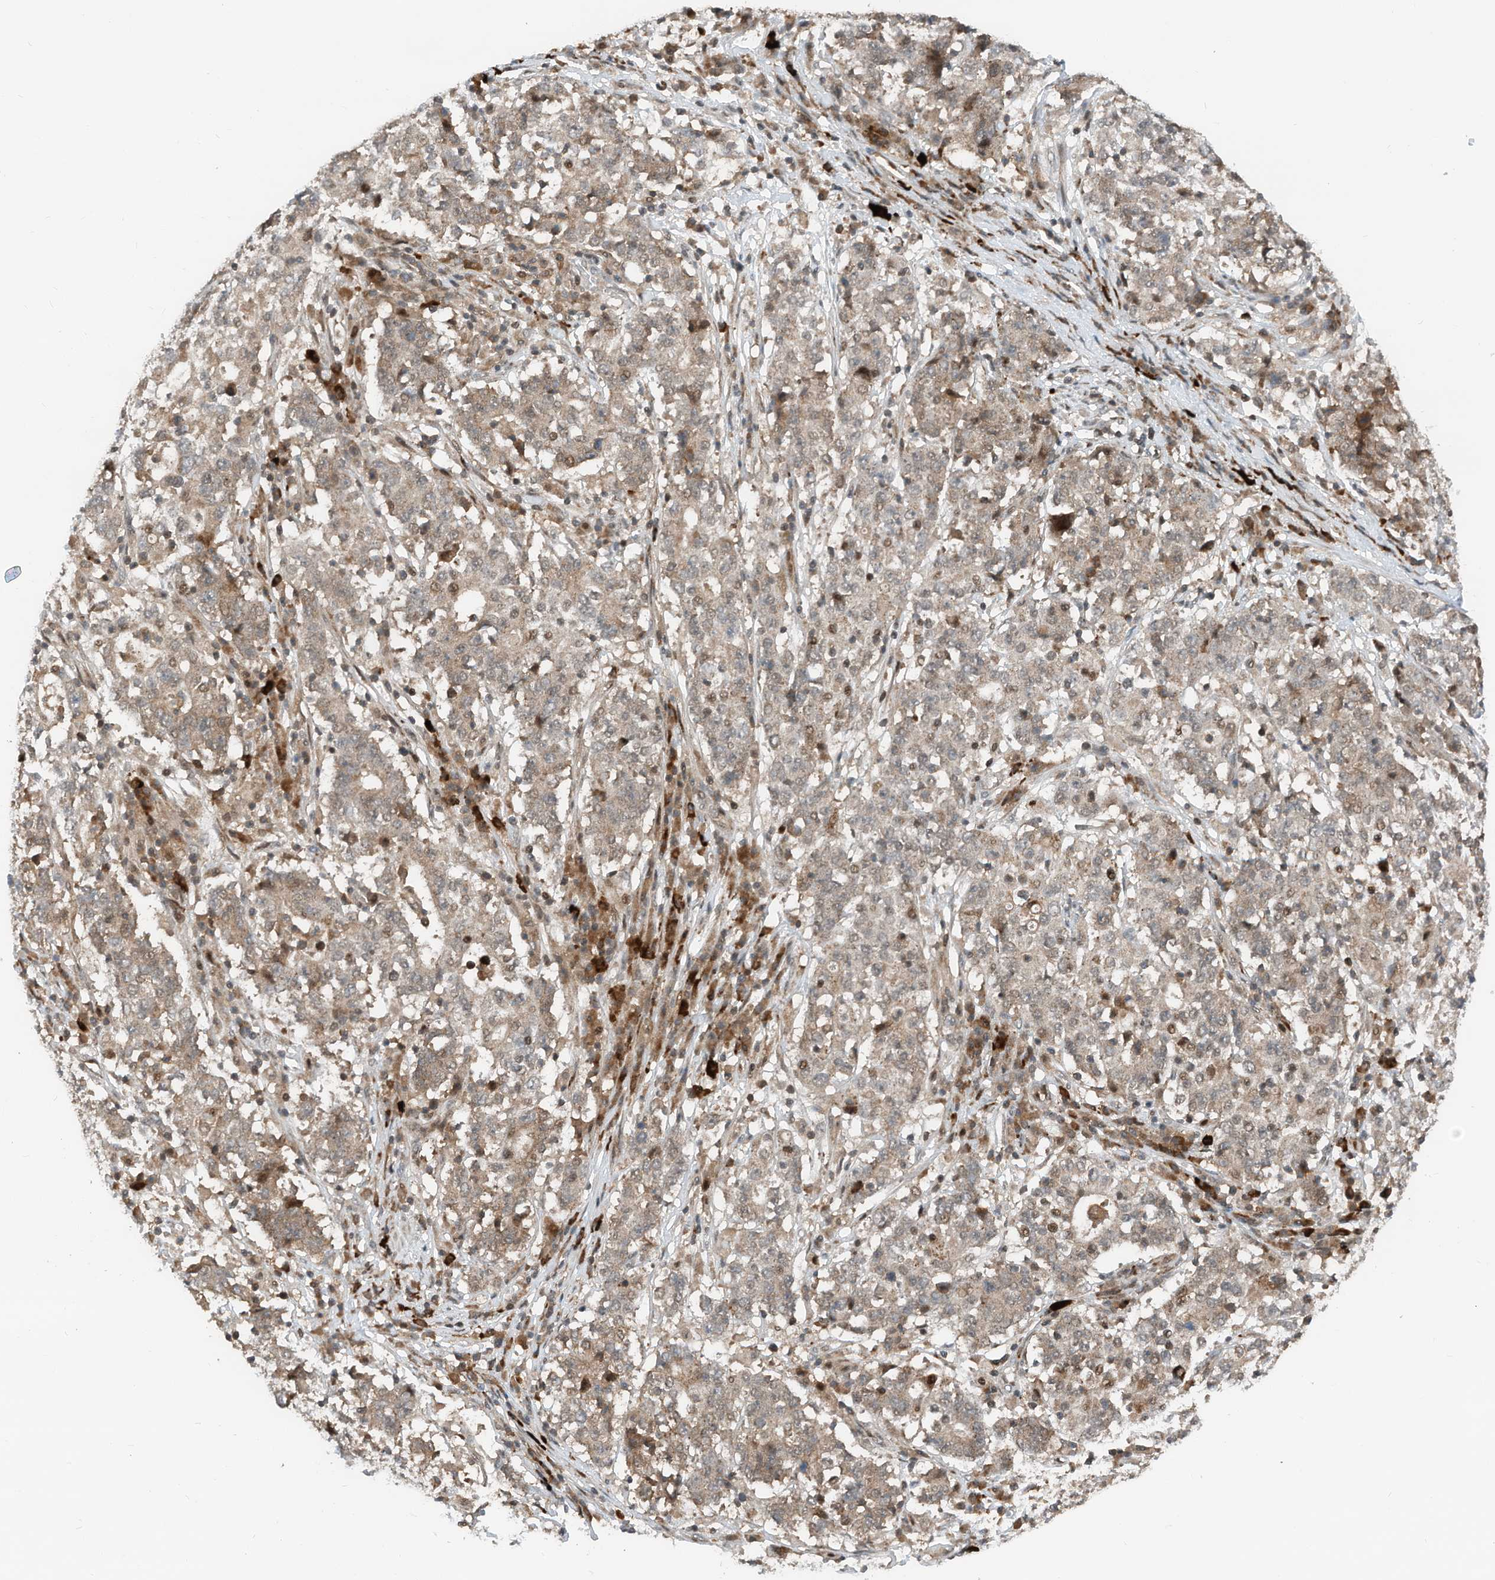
{"staining": {"intensity": "weak", "quantity": ">75%", "location": "cytoplasmic/membranous,nuclear"}, "tissue": "stomach cancer", "cell_type": "Tumor cells", "image_type": "cancer", "snomed": [{"axis": "morphology", "description": "Adenocarcinoma, NOS"}, {"axis": "topography", "description": "Stomach"}], "caption": "A brown stain labels weak cytoplasmic/membranous and nuclear positivity of a protein in human stomach cancer (adenocarcinoma) tumor cells. (Brightfield microscopy of DAB IHC at high magnification).", "gene": "RMND1", "patient": {"sex": "male", "age": 59}}